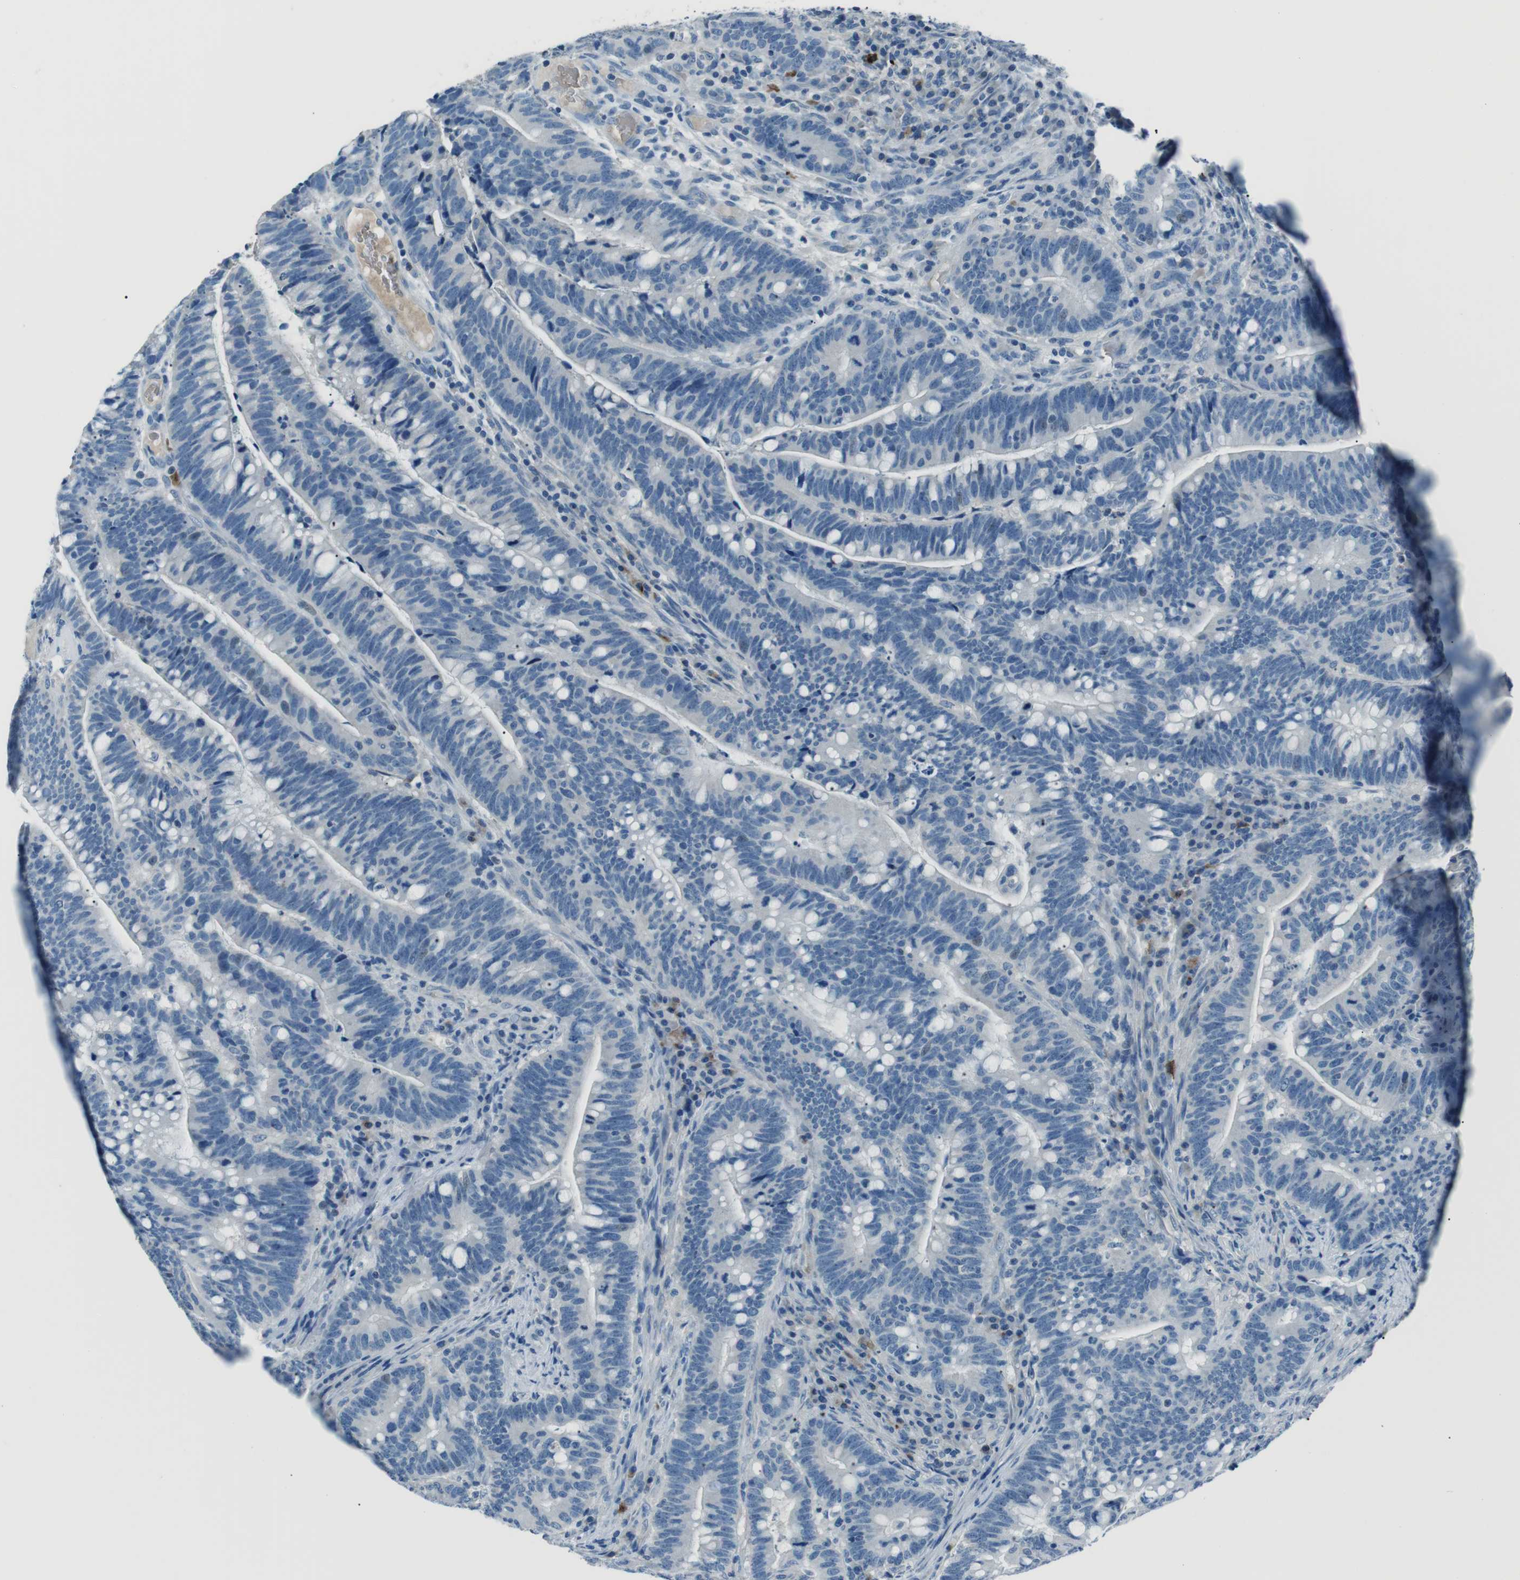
{"staining": {"intensity": "negative", "quantity": "none", "location": "none"}, "tissue": "colorectal cancer", "cell_type": "Tumor cells", "image_type": "cancer", "snomed": [{"axis": "morphology", "description": "Normal tissue, NOS"}, {"axis": "morphology", "description": "Adenocarcinoma, NOS"}, {"axis": "topography", "description": "Colon"}], "caption": "There is no significant expression in tumor cells of adenocarcinoma (colorectal).", "gene": "ST6GAL1", "patient": {"sex": "female", "age": 66}}